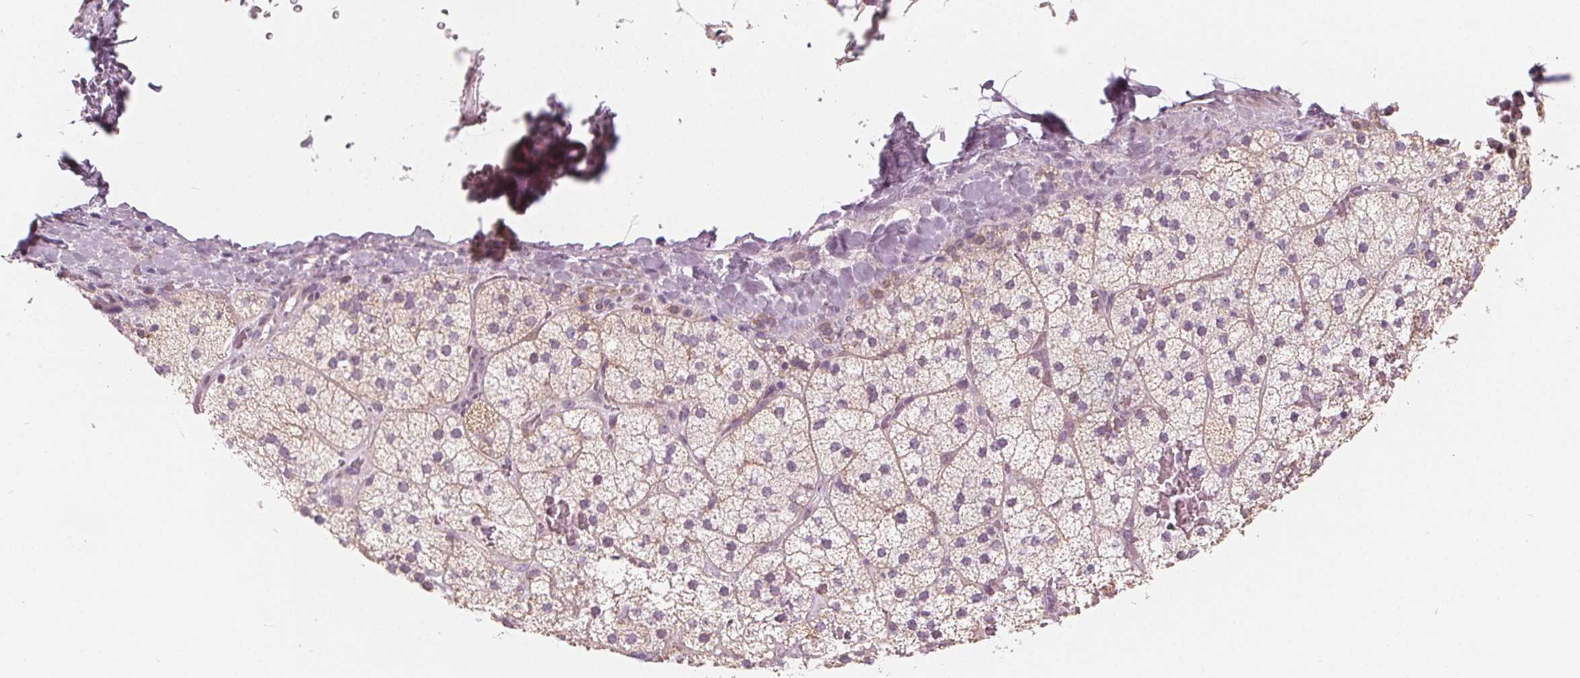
{"staining": {"intensity": "weak", "quantity": "25%-75%", "location": "cytoplasmic/membranous"}, "tissue": "adrenal gland", "cell_type": "Glandular cells", "image_type": "normal", "snomed": [{"axis": "morphology", "description": "Normal tissue, NOS"}, {"axis": "topography", "description": "Adrenal gland"}], "caption": "This histopathology image demonstrates immunohistochemistry staining of unremarkable adrenal gland, with low weak cytoplasmic/membranous staining in approximately 25%-75% of glandular cells.", "gene": "NUP210L", "patient": {"sex": "male", "age": 53}}